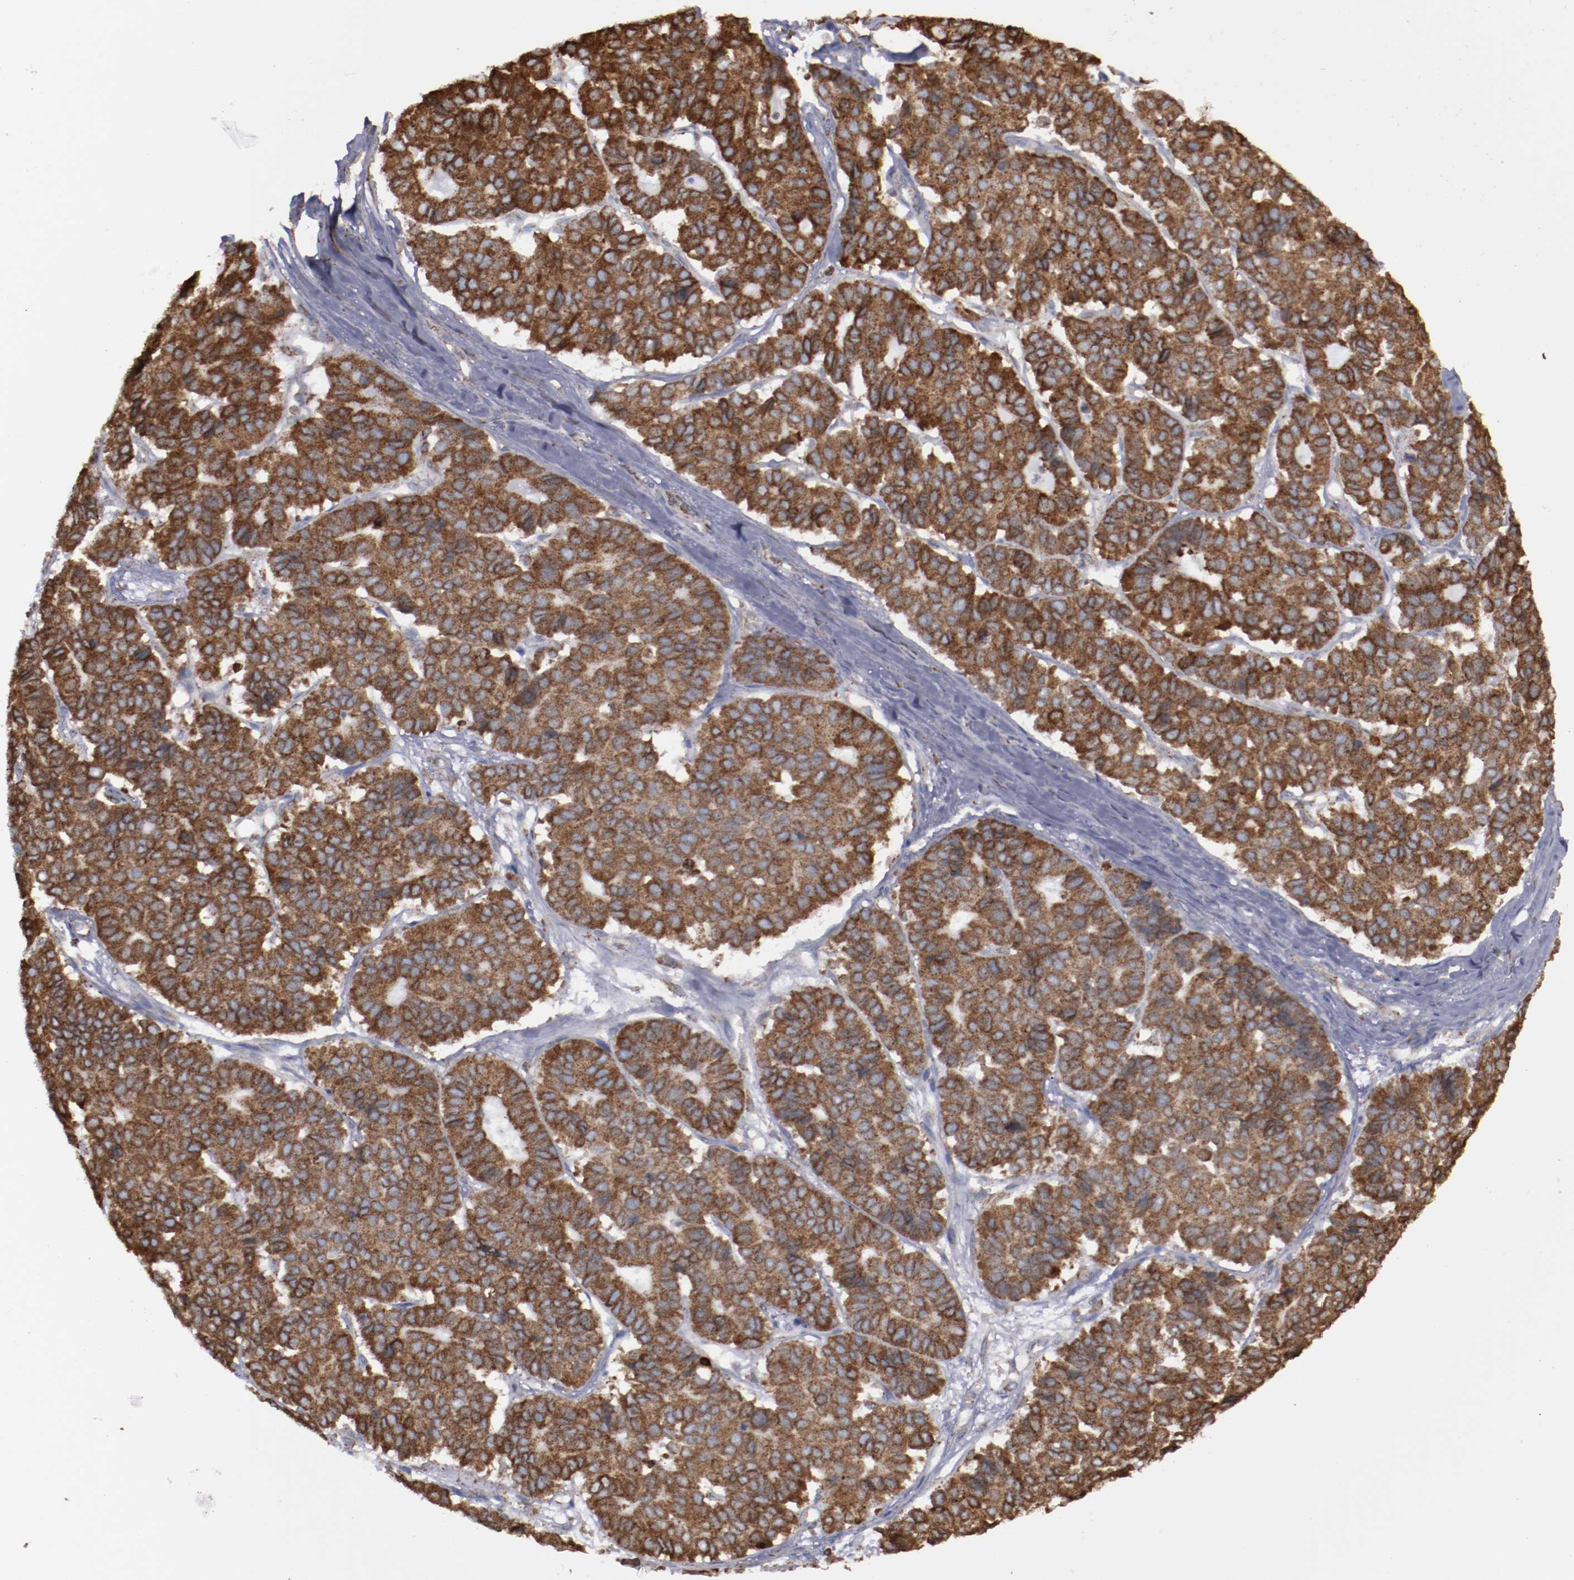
{"staining": {"intensity": "strong", "quantity": ">75%", "location": "cytoplasmic/membranous"}, "tissue": "pancreatic cancer", "cell_type": "Tumor cells", "image_type": "cancer", "snomed": [{"axis": "morphology", "description": "Adenocarcinoma, NOS"}, {"axis": "topography", "description": "Pancreas"}], "caption": "IHC (DAB) staining of pancreatic cancer (adenocarcinoma) reveals strong cytoplasmic/membranous protein staining in about >75% of tumor cells. Nuclei are stained in blue.", "gene": "ERLIN2", "patient": {"sex": "male", "age": 50}}